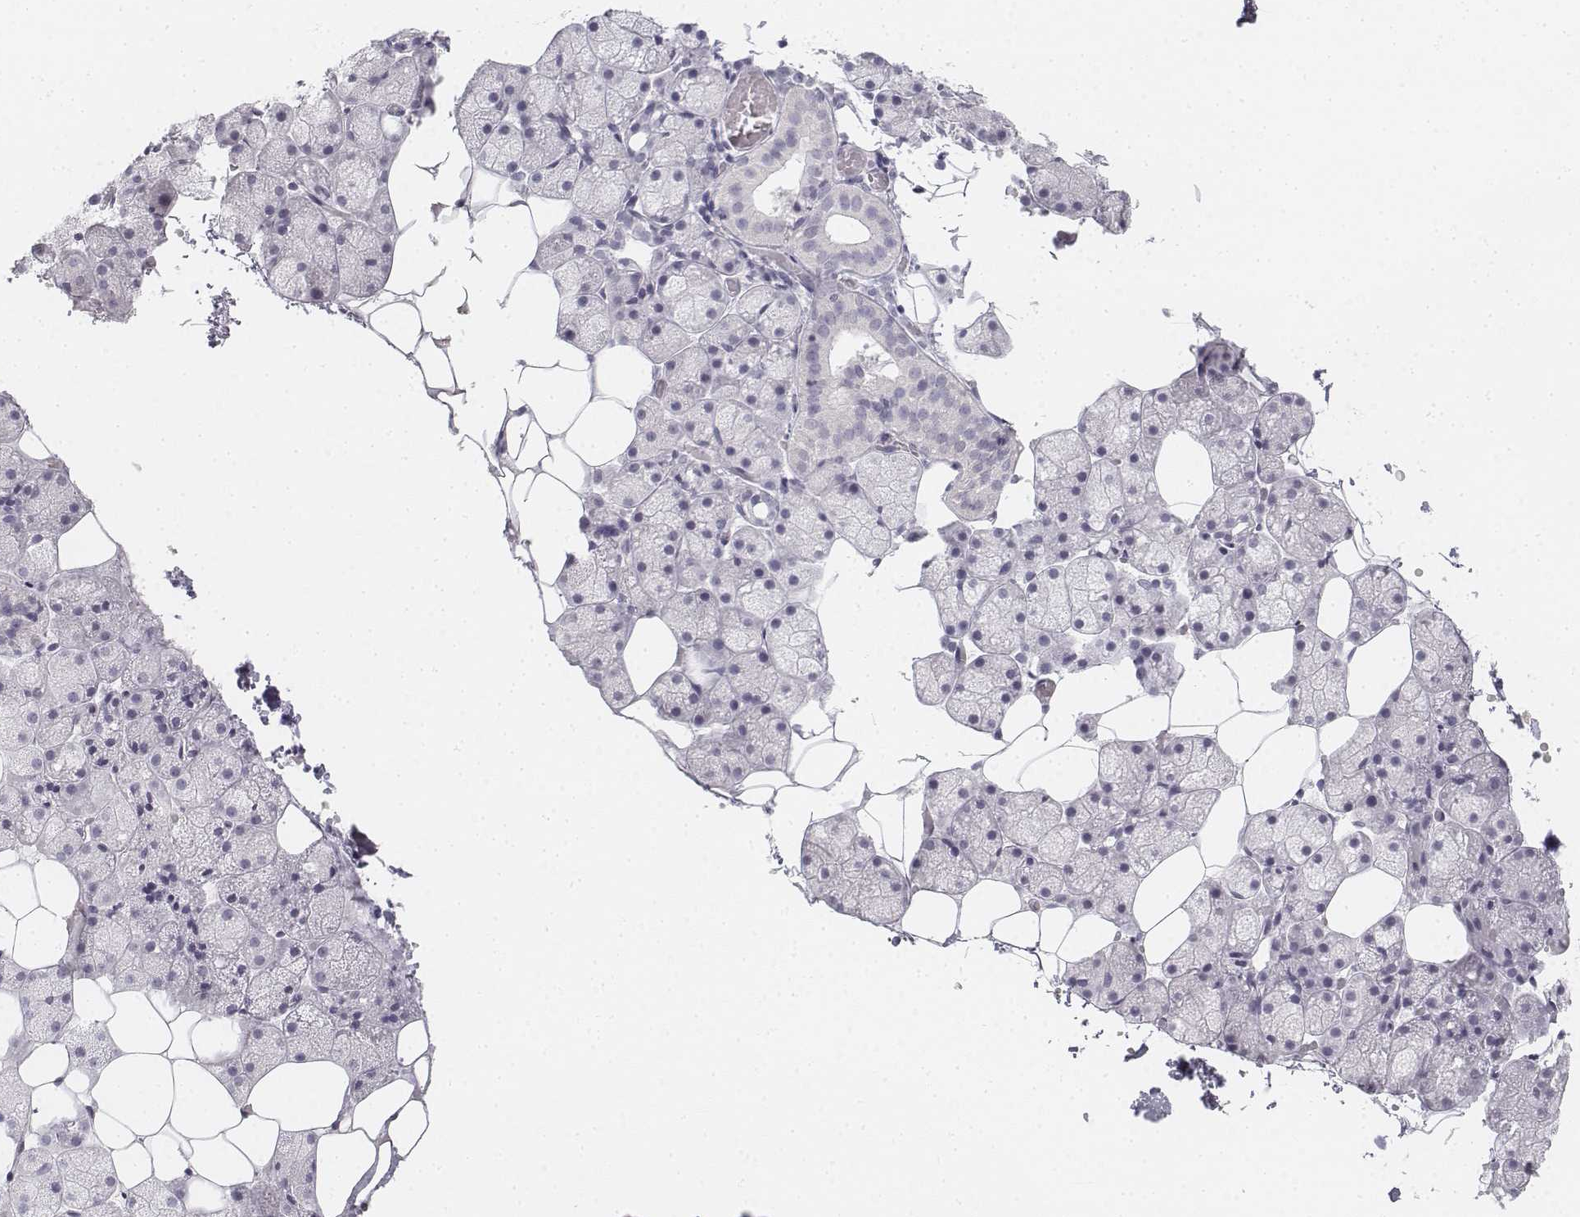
{"staining": {"intensity": "negative", "quantity": "none", "location": "none"}, "tissue": "salivary gland", "cell_type": "Glandular cells", "image_type": "normal", "snomed": [{"axis": "morphology", "description": "Normal tissue, NOS"}, {"axis": "topography", "description": "Salivary gland"}], "caption": "Immunohistochemical staining of benign human salivary gland exhibits no significant expression in glandular cells. Brightfield microscopy of immunohistochemistry (IHC) stained with DAB (3,3'-diaminobenzidine) (brown) and hematoxylin (blue), captured at high magnification.", "gene": "KRT25", "patient": {"sex": "male", "age": 38}}